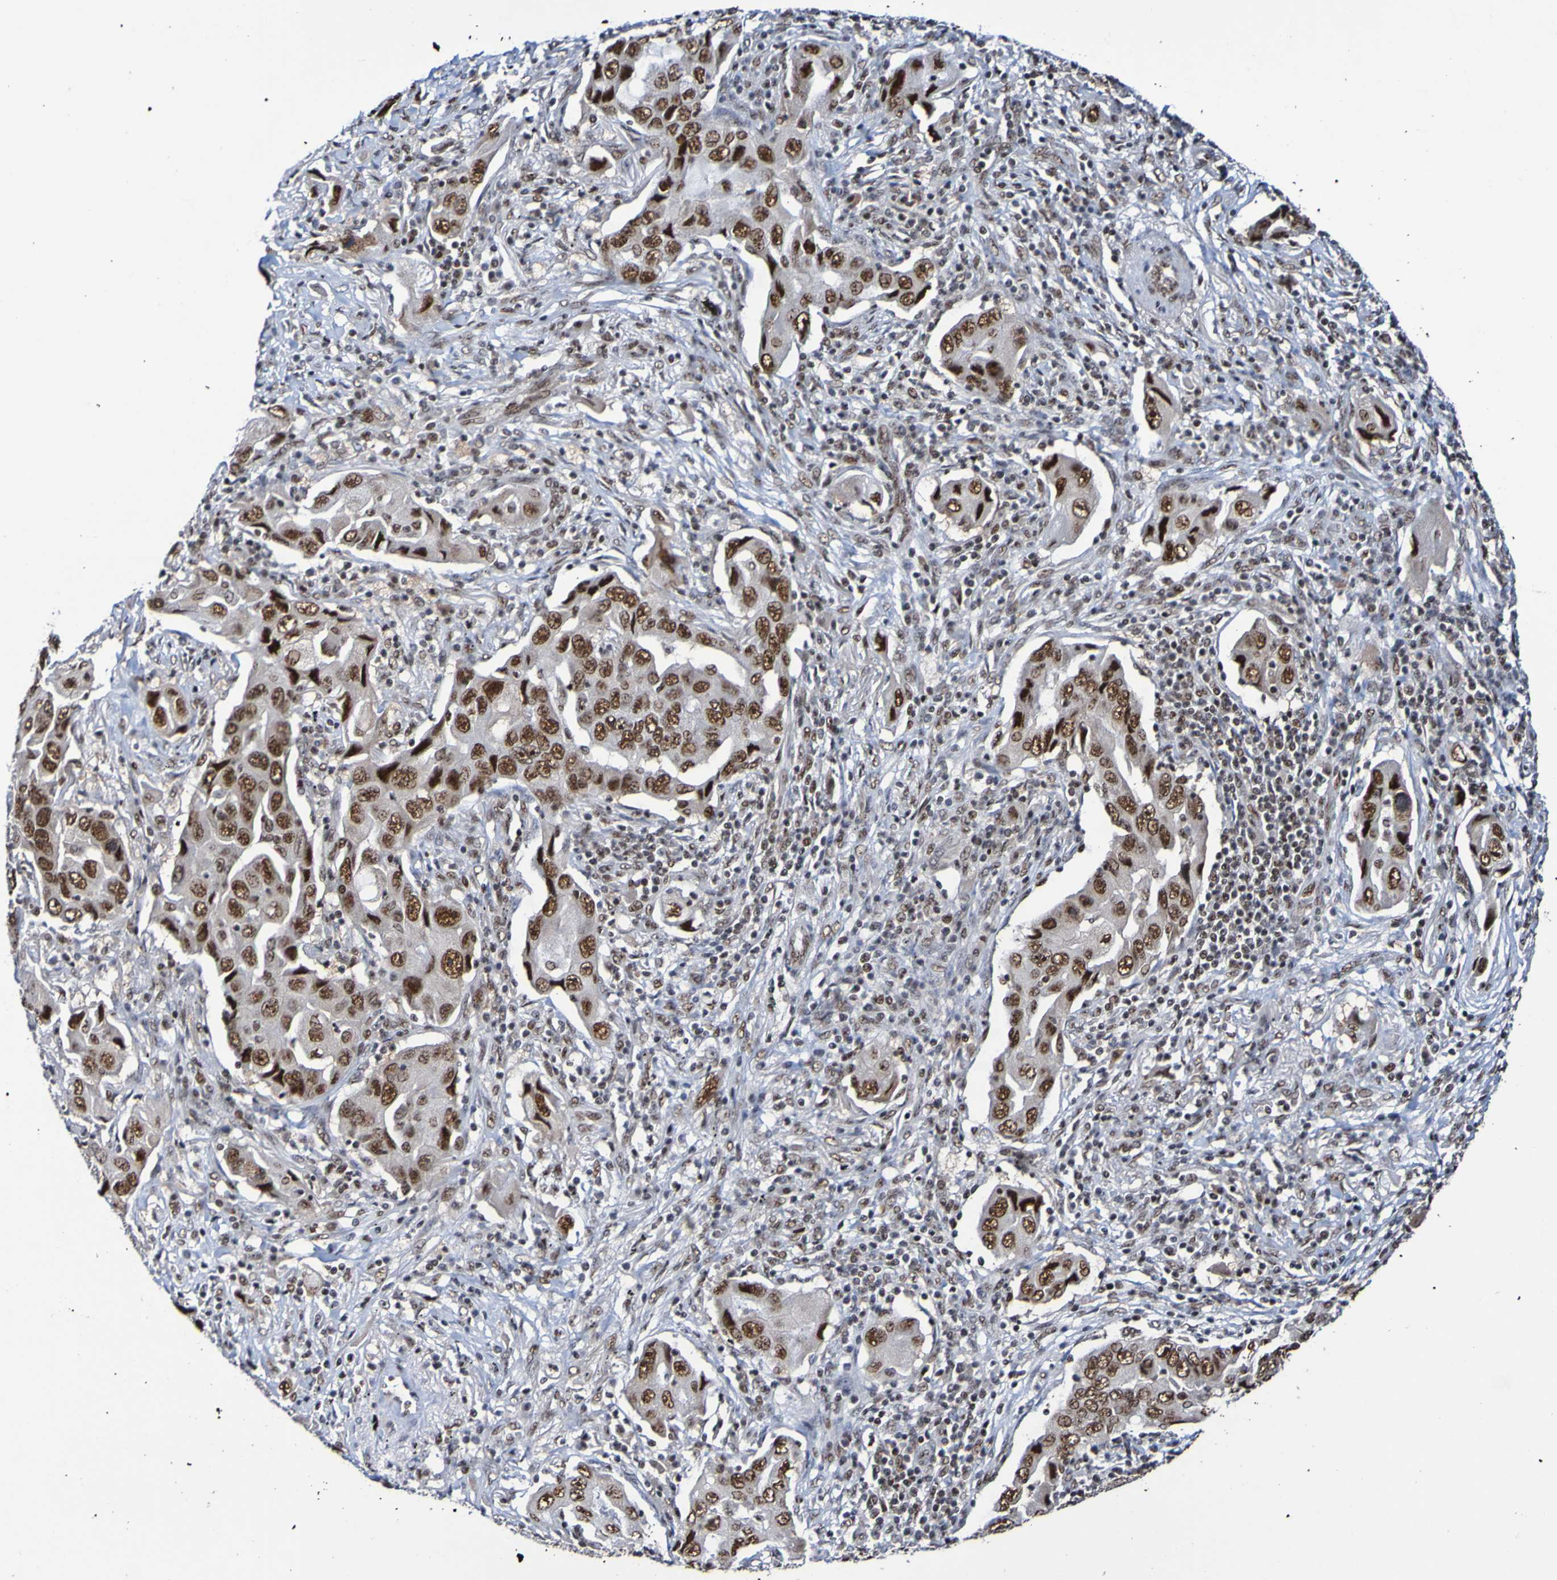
{"staining": {"intensity": "strong", "quantity": ">75%", "location": "nuclear"}, "tissue": "lung cancer", "cell_type": "Tumor cells", "image_type": "cancer", "snomed": [{"axis": "morphology", "description": "Adenocarcinoma, NOS"}, {"axis": "topography", "description": "Lung"}], "caption": "Approximately >75% of tumor cells in human lung adenocarcinoma demonstrate strong nuclear protein expression as visualized by brown immunohistochemical staining.", "gene": "CDC5L", "patient": {"sex": "female", "age": 65}}